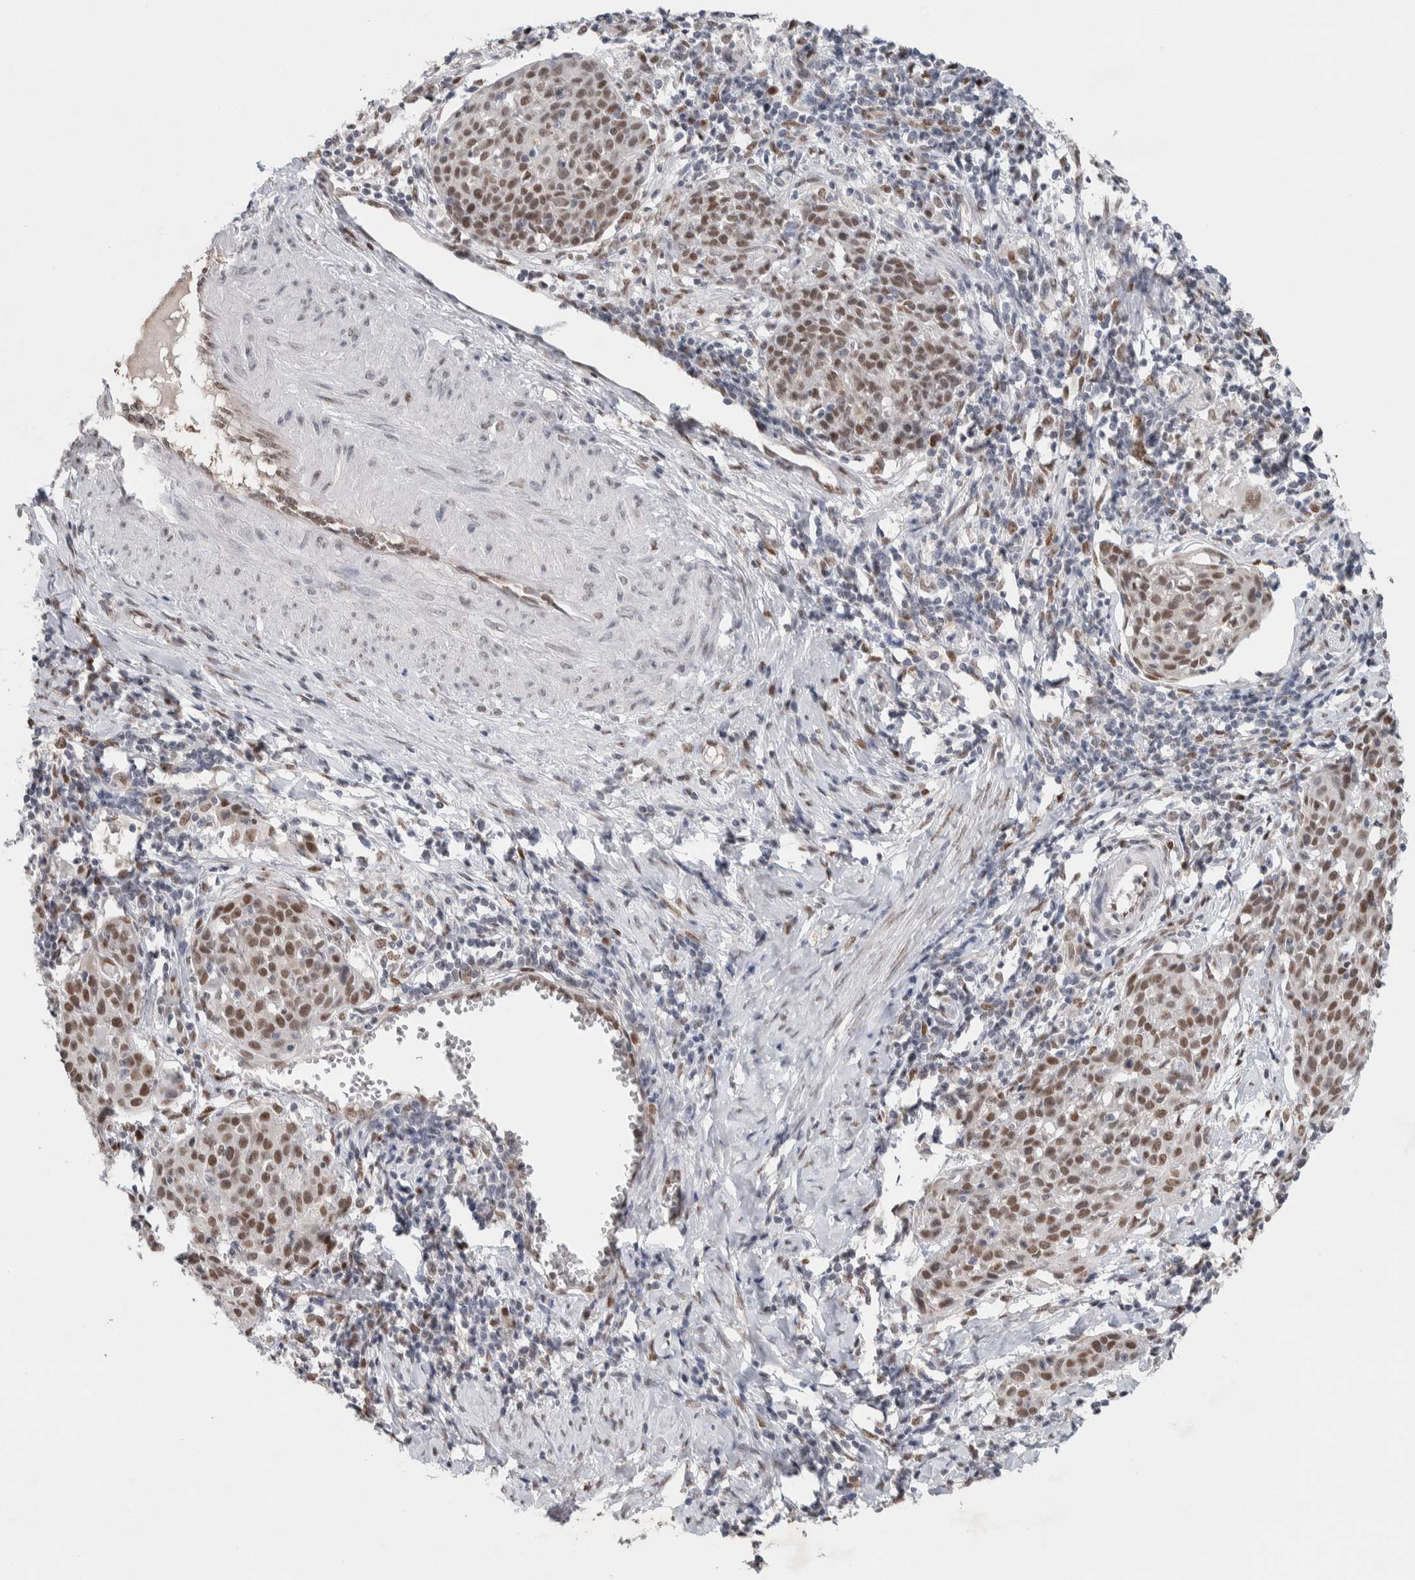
{"staining": {"intensity": "moderate", "quantity": ">75%", "location": "nuclear"}, "tissue": "cervical cancer", "cell_type": "Tumor cells", "image_type": "cancer", "snomed": [{"axis": "morphology", "description": "Squamous cell carcinoma, NOS"}, {"axis": "topography", "description": "Cervix"}], "caption": "A histopathology image showing moderate nuclear staining in approximately >75% of tumor cells in cervical cancer, as visualized by brown immunohistochemical staining.", "gene": "PRMT1", "patient": {"sex": "female", "age": 38}}